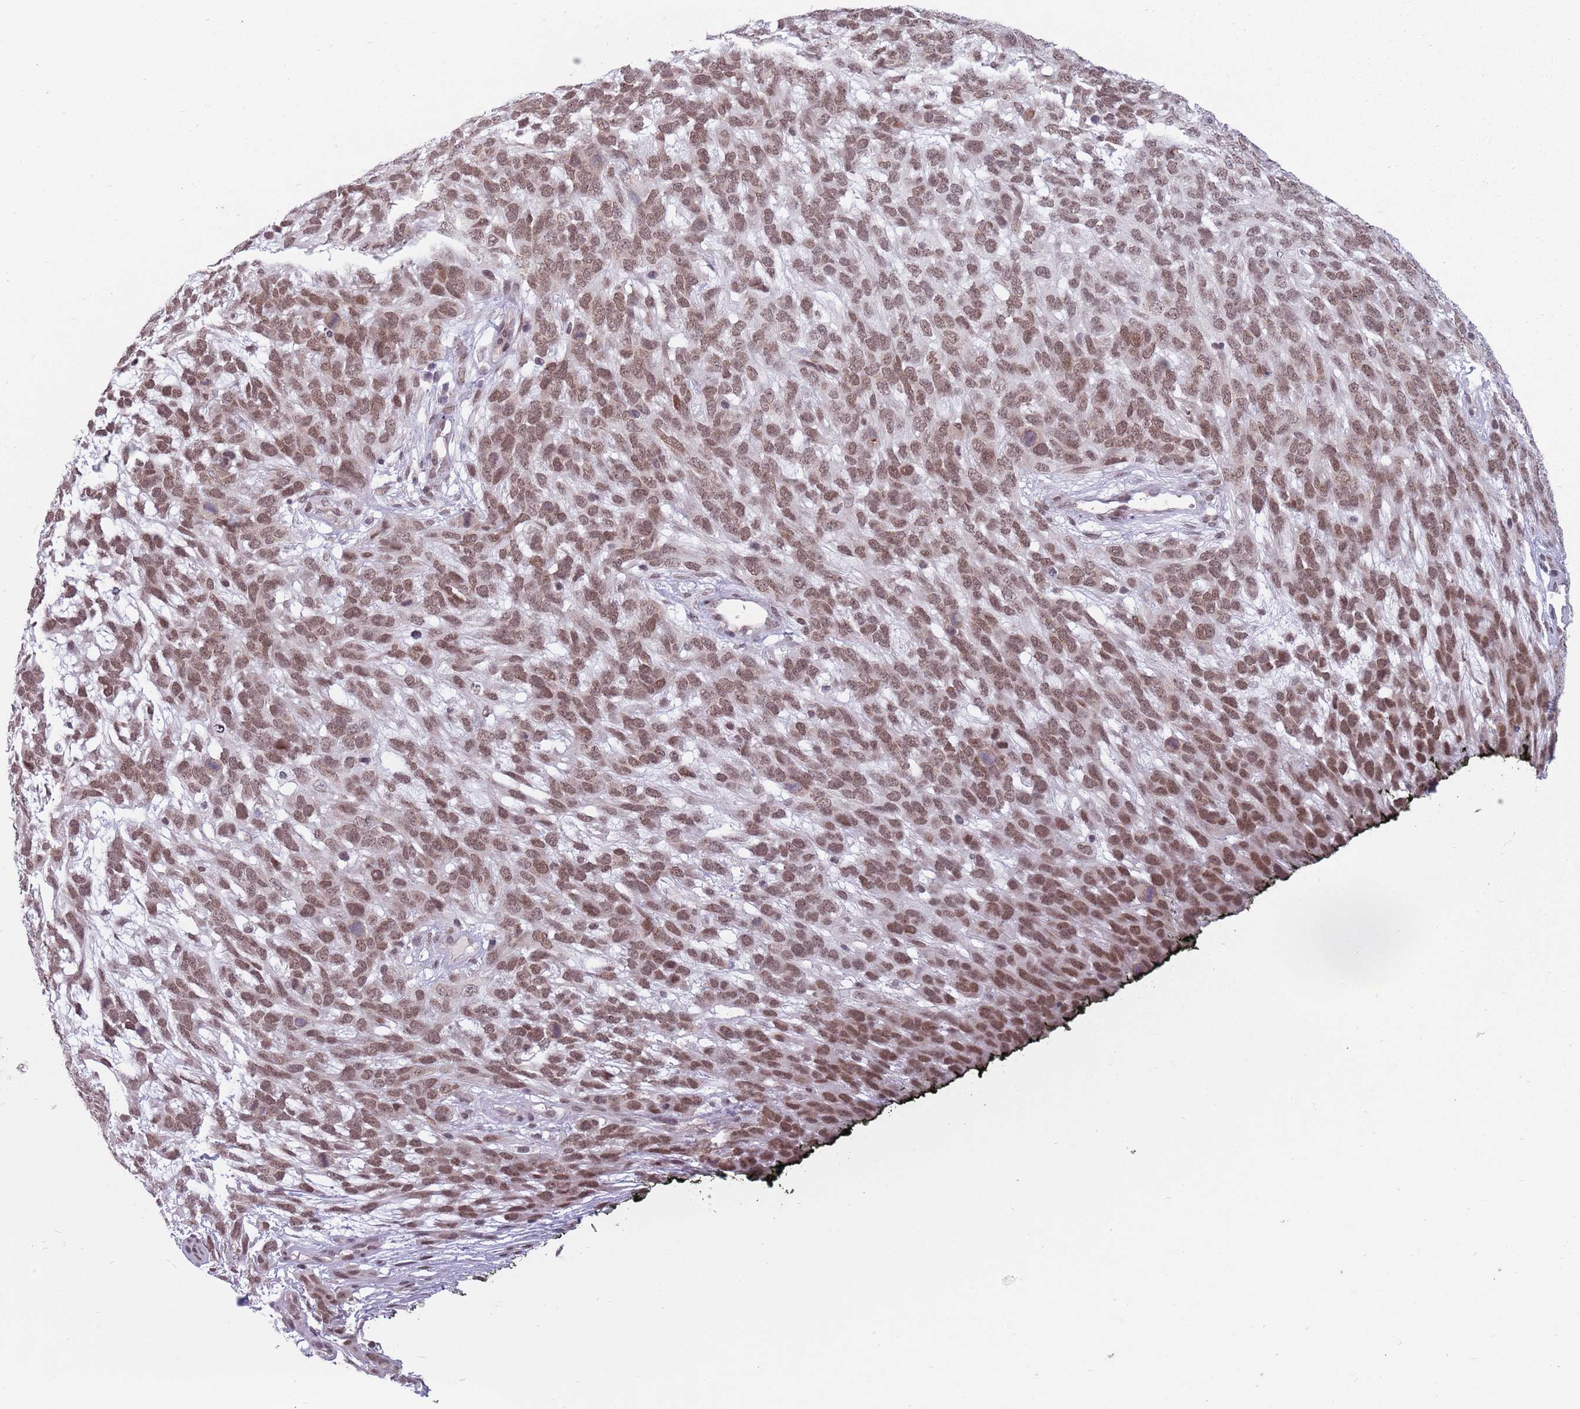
{"staining": {"intensity": "moderate", "quantity": ">75%", "location": "nuclear"}, "tissue": "melanoma", "cell_type": "Tumor cells", "image_type": "cancer", "snomed": [{"axis": "morphology", "description": "Normal morphology"}, {"axis": "morphology", "description": "Malignant melanoma, NOS"}, {"axis": "topography", "description": "Skin"}], "caption": "A brown stain highlights moderate nuclear positivity of a protein in malignant melanoma tumor cells.", "gene": "ZNF574", "patient": {"sex": "female", "age": 72}}